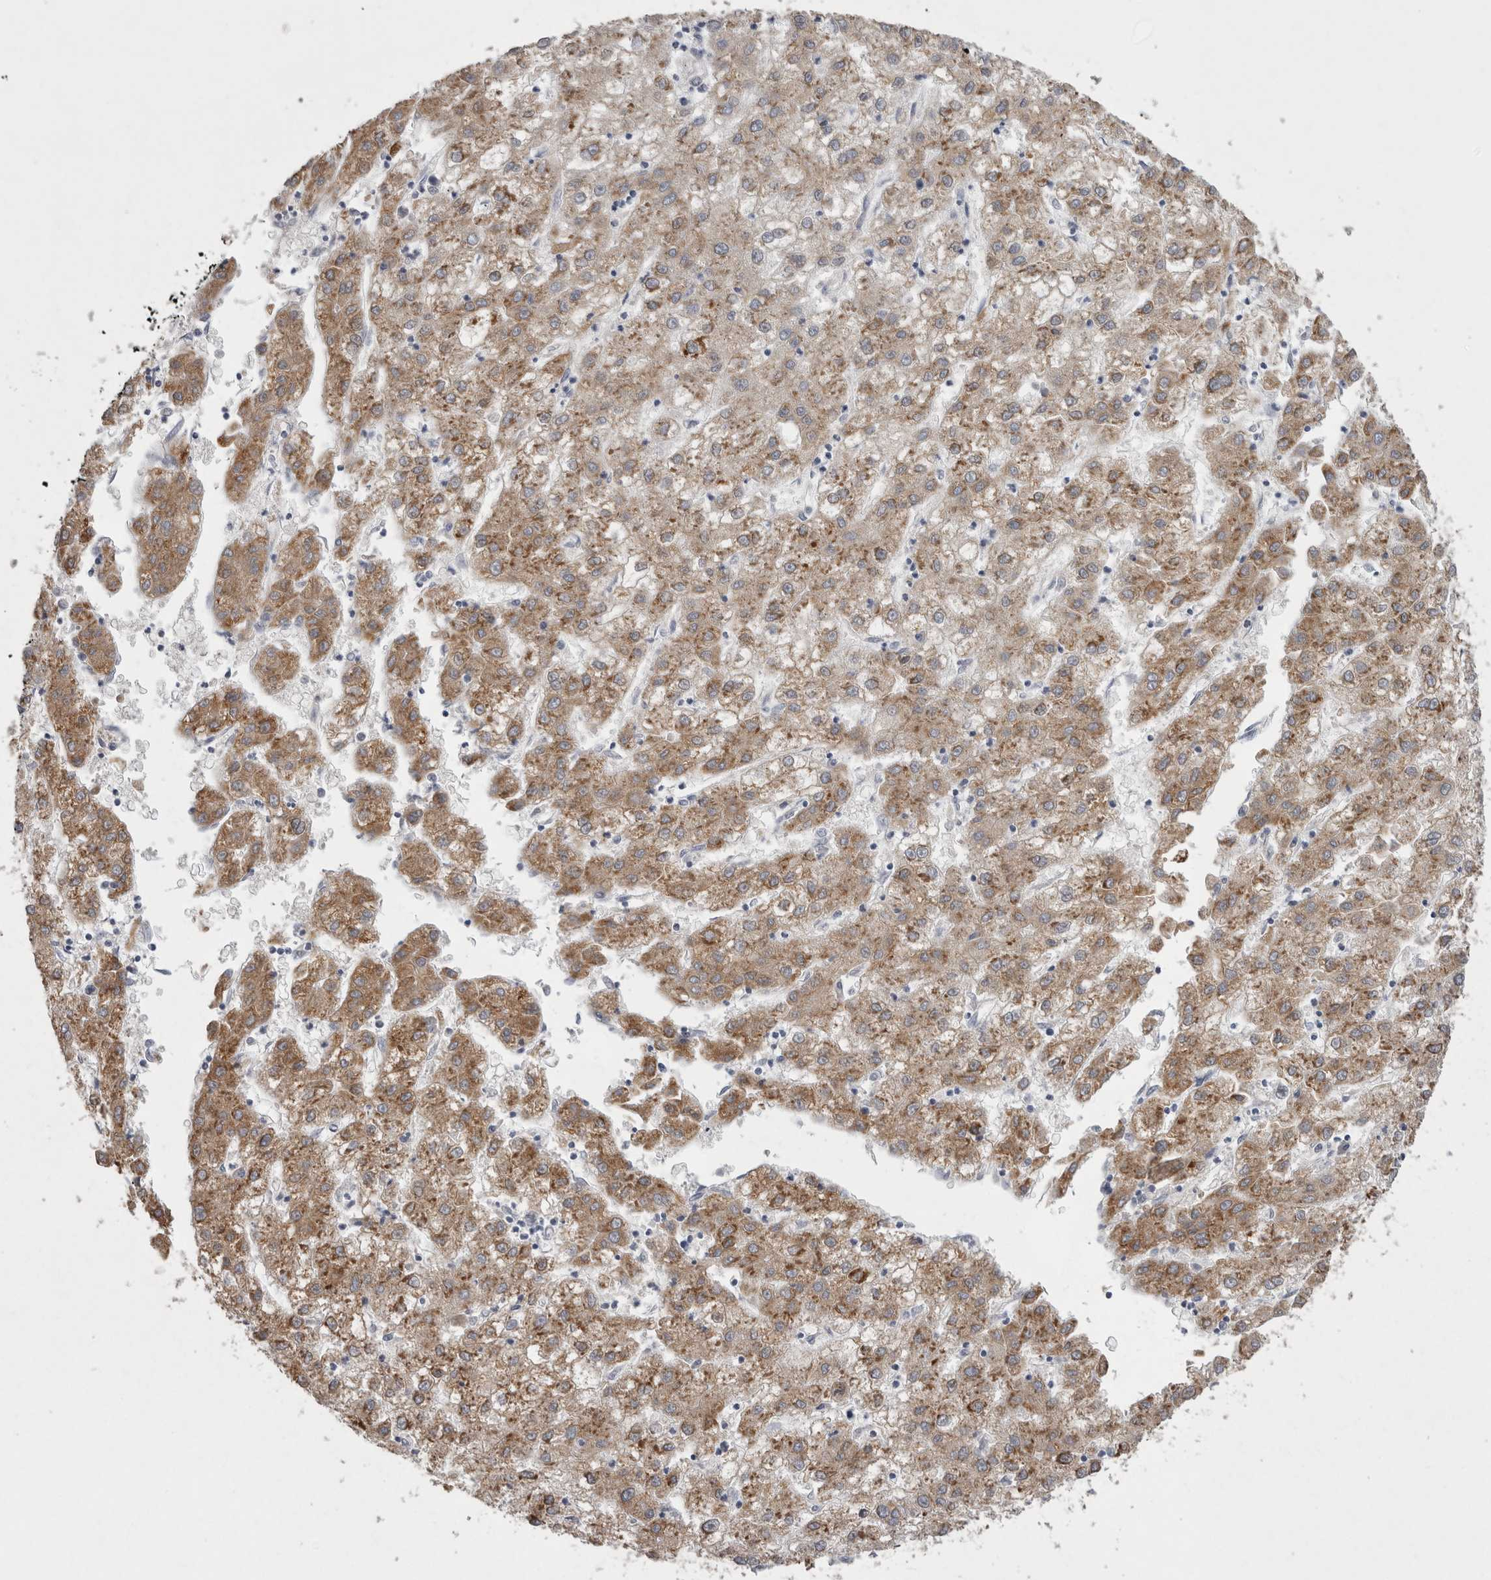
{"staining": {"intensity": "weak", "quantity": ">75%", "location": "cytoplasmic/membranous"}, "tissue": "liver cancer", "cell_type": "Tumor cells", "image_type": "cancer", "snomed": [{"axis": "morphology", "description": "Carcinoma, Hepatocellular, NOS"}, {"axis": "topography", "description": "Liver"}], "caption": "Protein expression analysis of liver cancer displays weak cytoplasmic/membranous expression in approximately >75% of tumor cells. Immunohistochemistry stains the protein in brown and the nuclei are stained blue.", "gene": "LRRC40", "patient": {"sex": "male", "age": 72}}